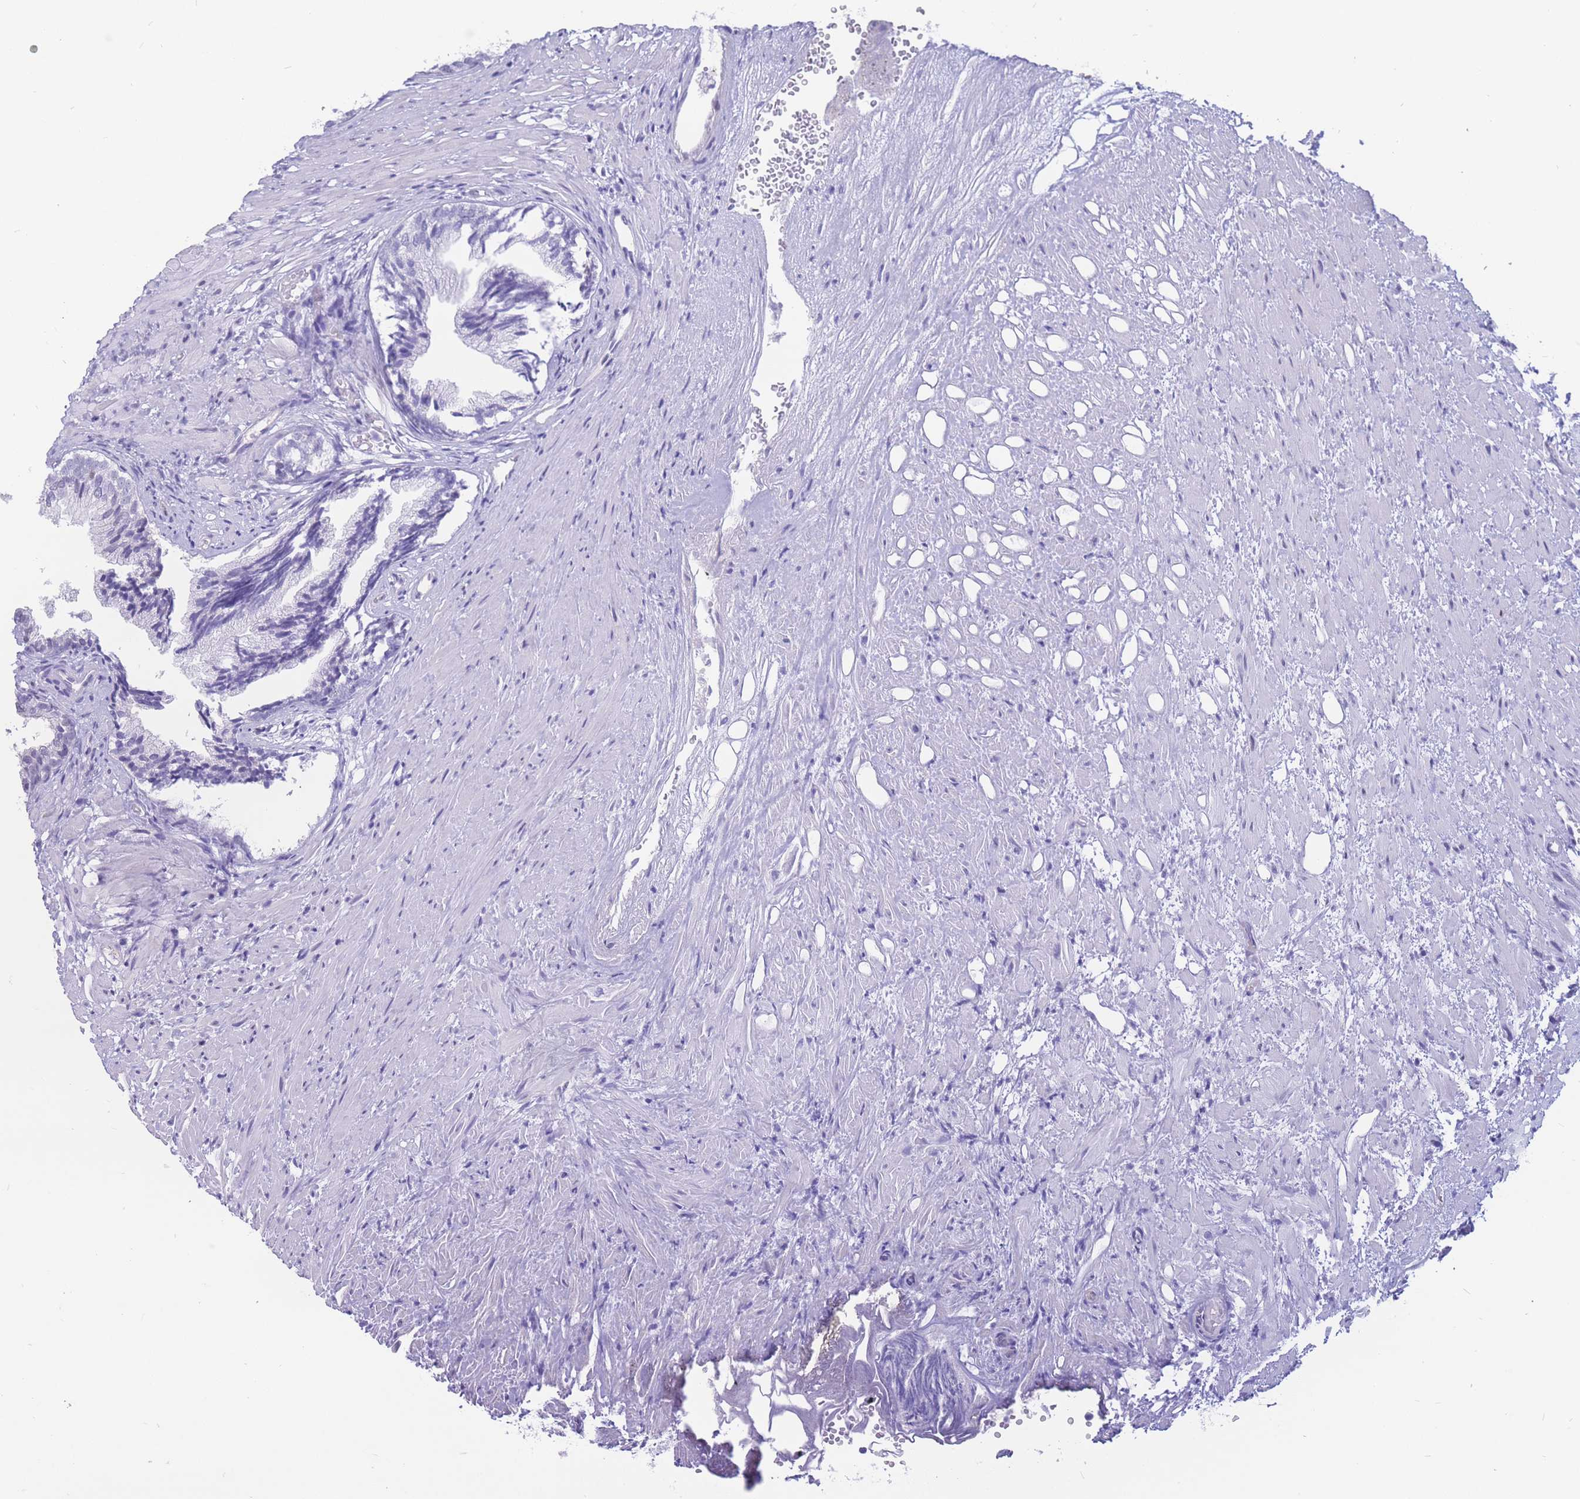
{"staining": {"intensity": "negative", "quantity": "none", "location": "none"}, "tissue": "prostate", "cell_type": "Glandular cells", "image_type": "normal", "snomed": [{"axis": "morphology", "description": "Normal tissue, NOS"}, {"axis": "topography", "description": "Prostate"}], "caption": "This is an immunohistochemistry (IHC) micrograph of benign prostate. There is no expression in glandular cells.", "gene": "NASP", "patient": {"sex": "male", "age": 76}}